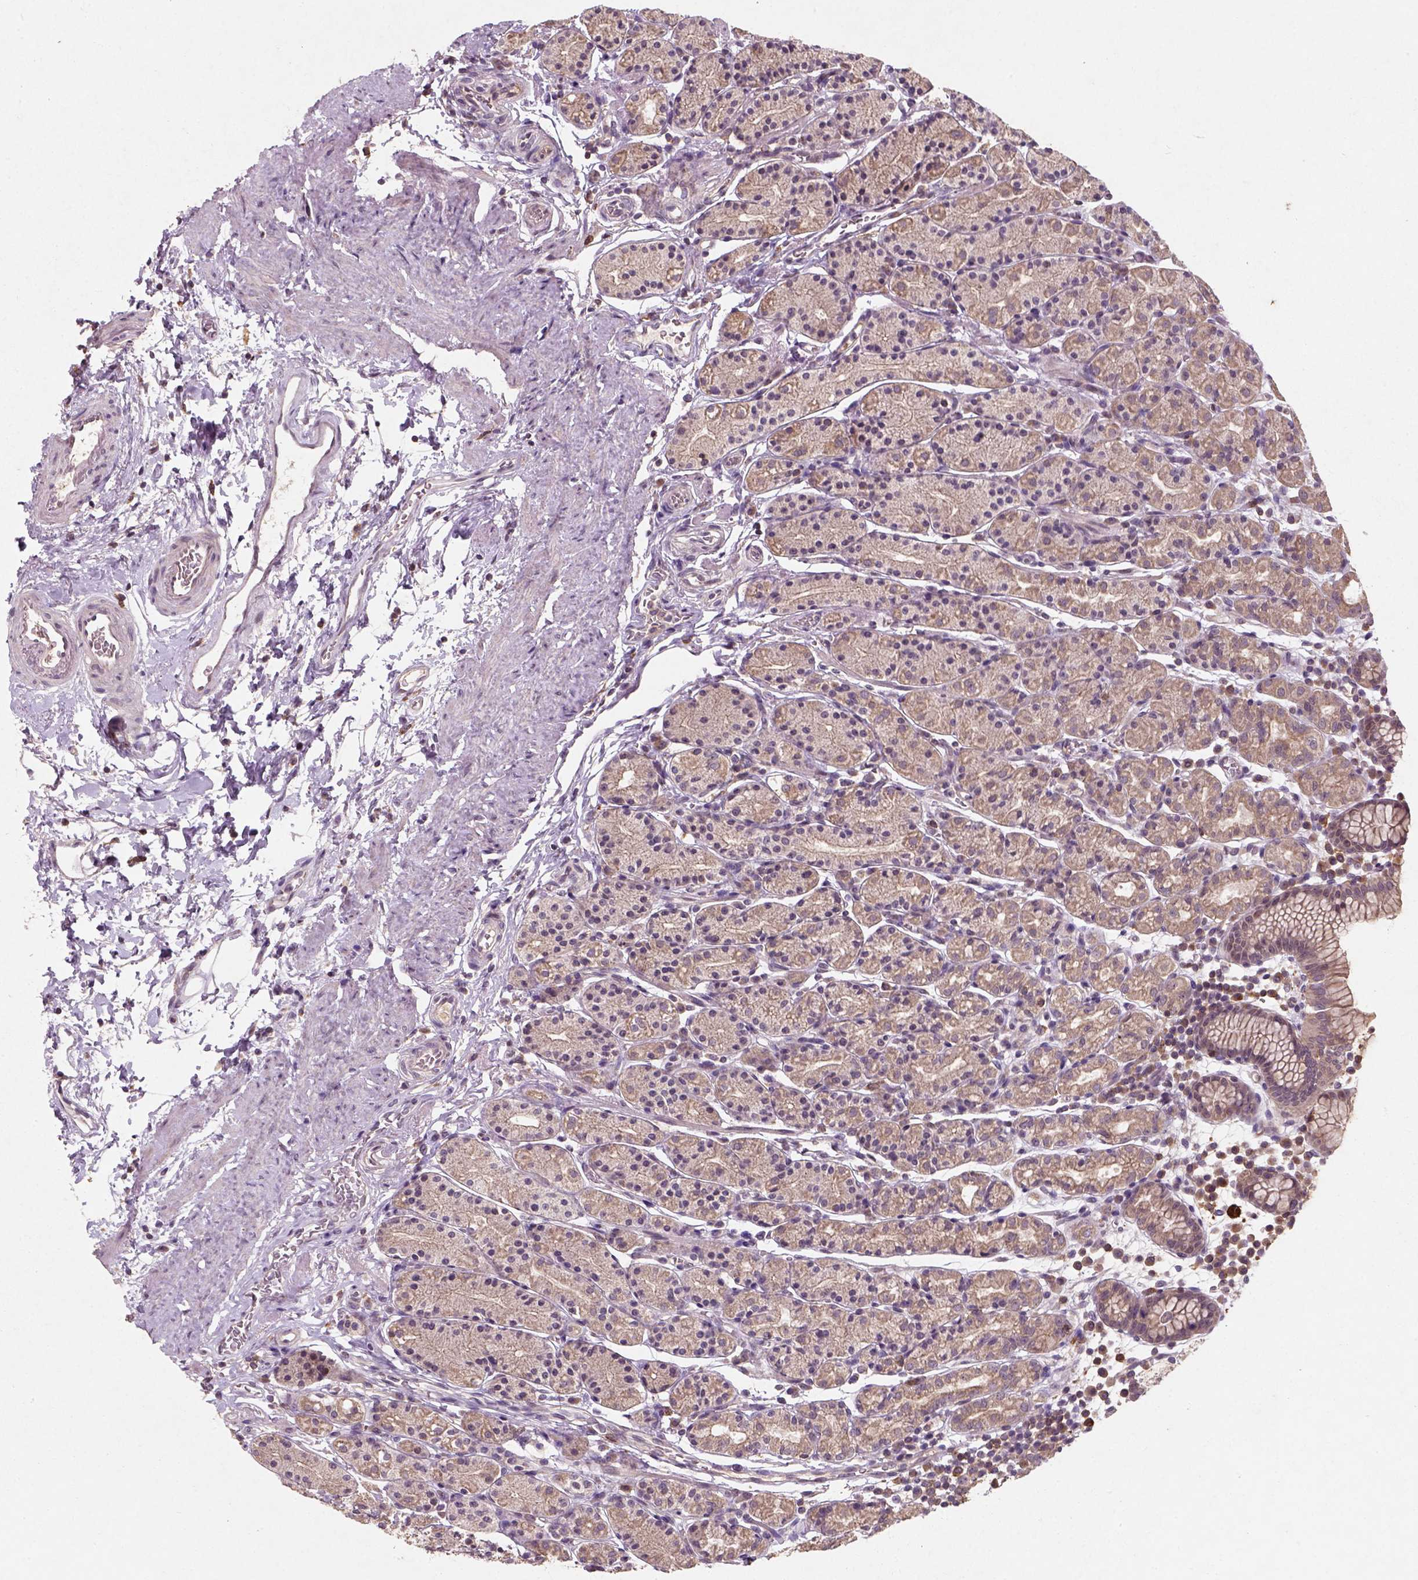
{"staining": {"intensity": "weak", "quantity": ">75%", "location": "cytoplasmic/membranous"}, "tissue": "stomach", "cell_type": "Glandular cells", "image_type": "normal", "snomed": [{"axis": "morphology", "description": "Normal tissue, NOS"}, {"axis": "topography", "description": "Stomach, upper"}, {"axis": "topography", "description": "Stomach"}], "caption": "Weak cytoplasmic/membranous positivity is appreciated in approximately >75% of glandular cells in benign stomach.", "gene": "CAMKK1", "patient": {"sex": "male", "age": 62}}